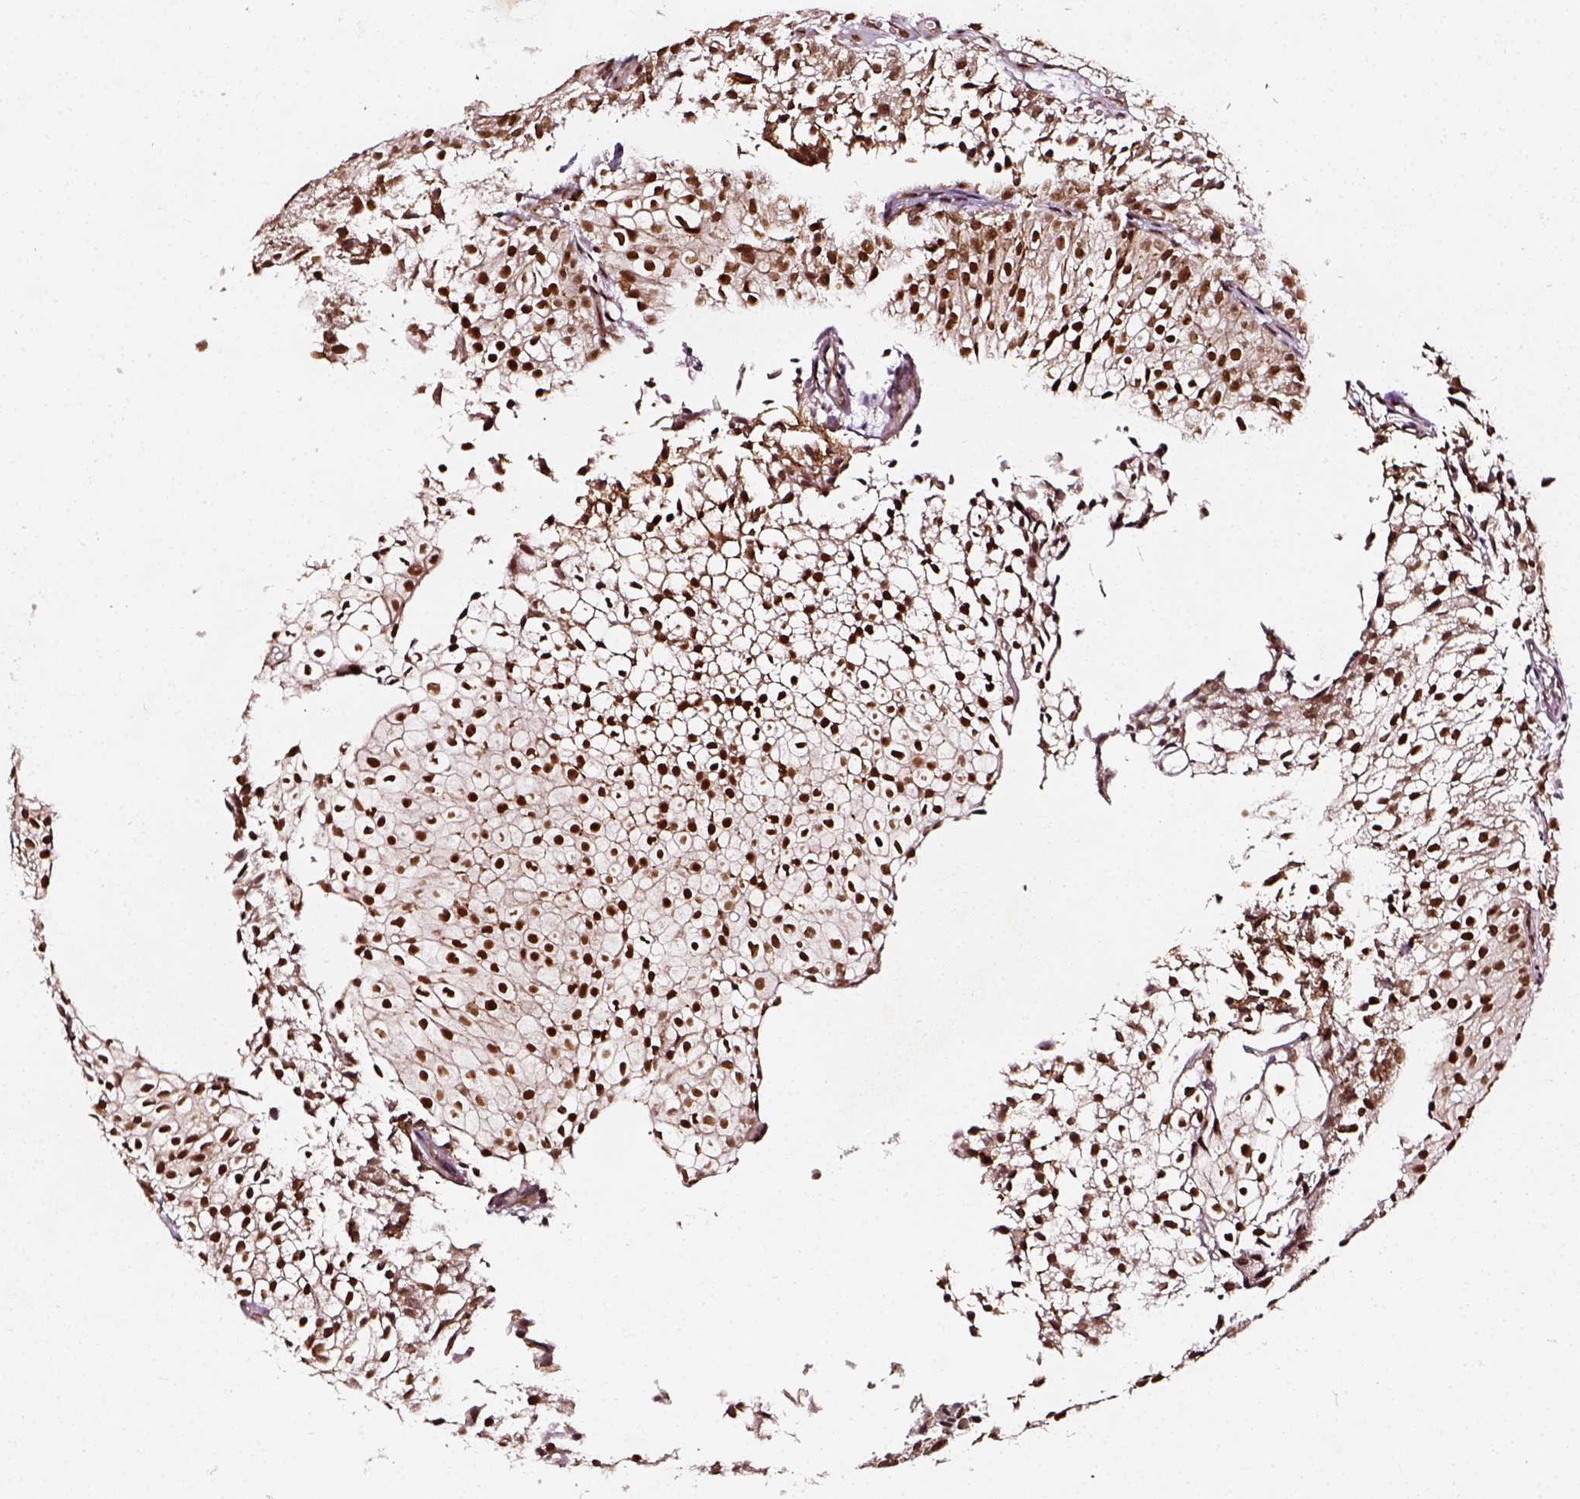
{"staining": {"intensity": "strong", "quantity": ">75%", "location": "nuclear"}, "tissue": "urothelial cancer", "cell_type": "Tumor cells", "image_type": "cancer", "snomed": [{"axis": "morphology", "description": "Urothelial carcinoma, Low grade"}, {"axis": "topography", "description": "Urinary bladder"}], "caption": "Immunohistochemical staining of low-grade urothelial carcinoma reveals strong nuclear protein positivity in approximately >75% of tumor cells.", "gene": "NACC1", "patient": {"sex": "male", "age": 70}}